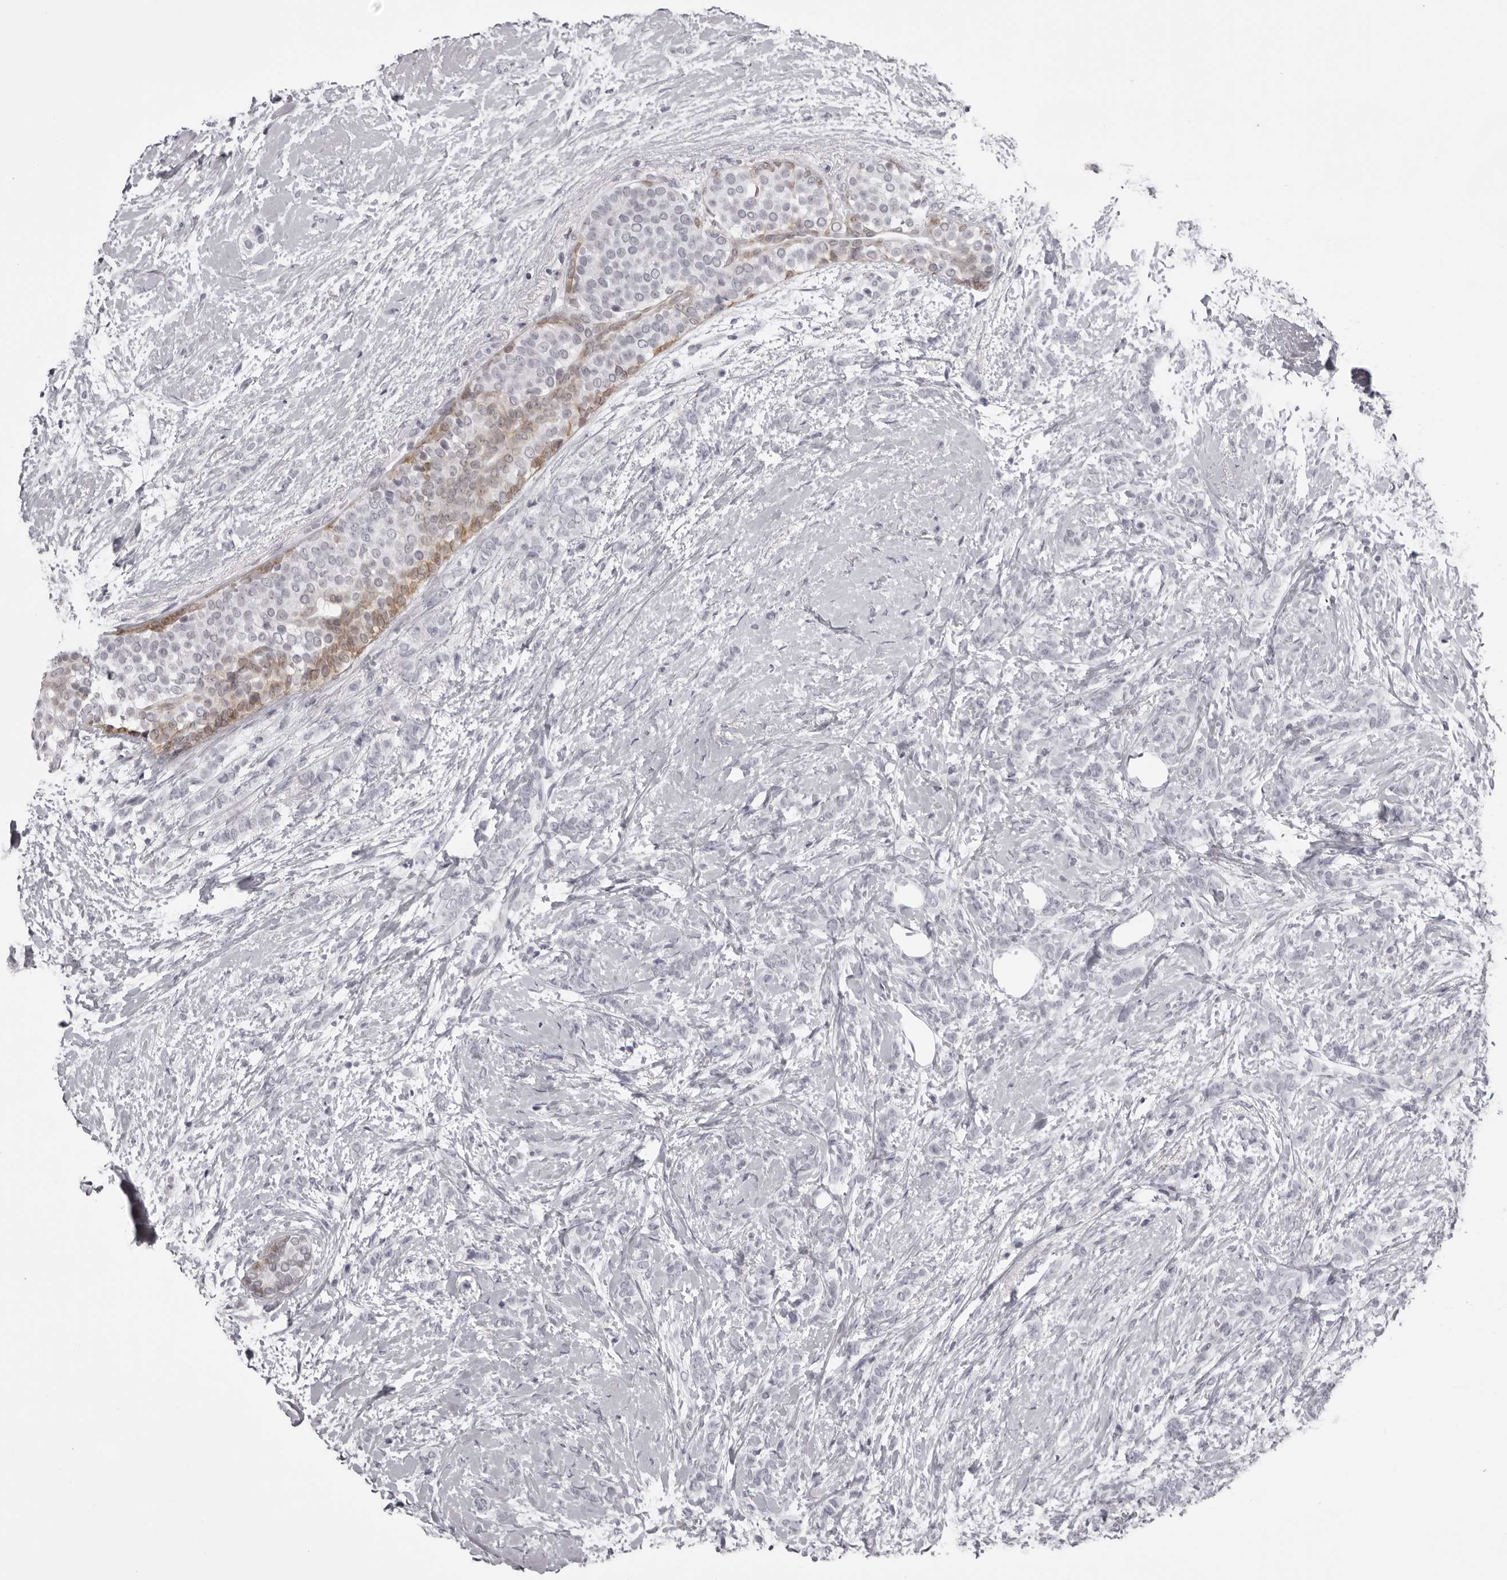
{"staining": {"intensity": "negative", "quantity": "none", "location": "none"}, "tissue": "breast cancer", "cell_type": "Tumor cells", "image_type": "cancer", "snomed": [{"axis": "morphology", "description": "Lobular carcinoma, in situ"}, {"axis": "morphology", "description": "Lobular carcinoma"}, {"axis": "topography", "description": "Breast"}], "caption": "This is an immunohistochemistry micrograph of human breast cancer (lobular carcinoma). There is no positivity in tumor cells.", "gene": "NUDT18", "patient": {"sex": "female", "age": 41}}